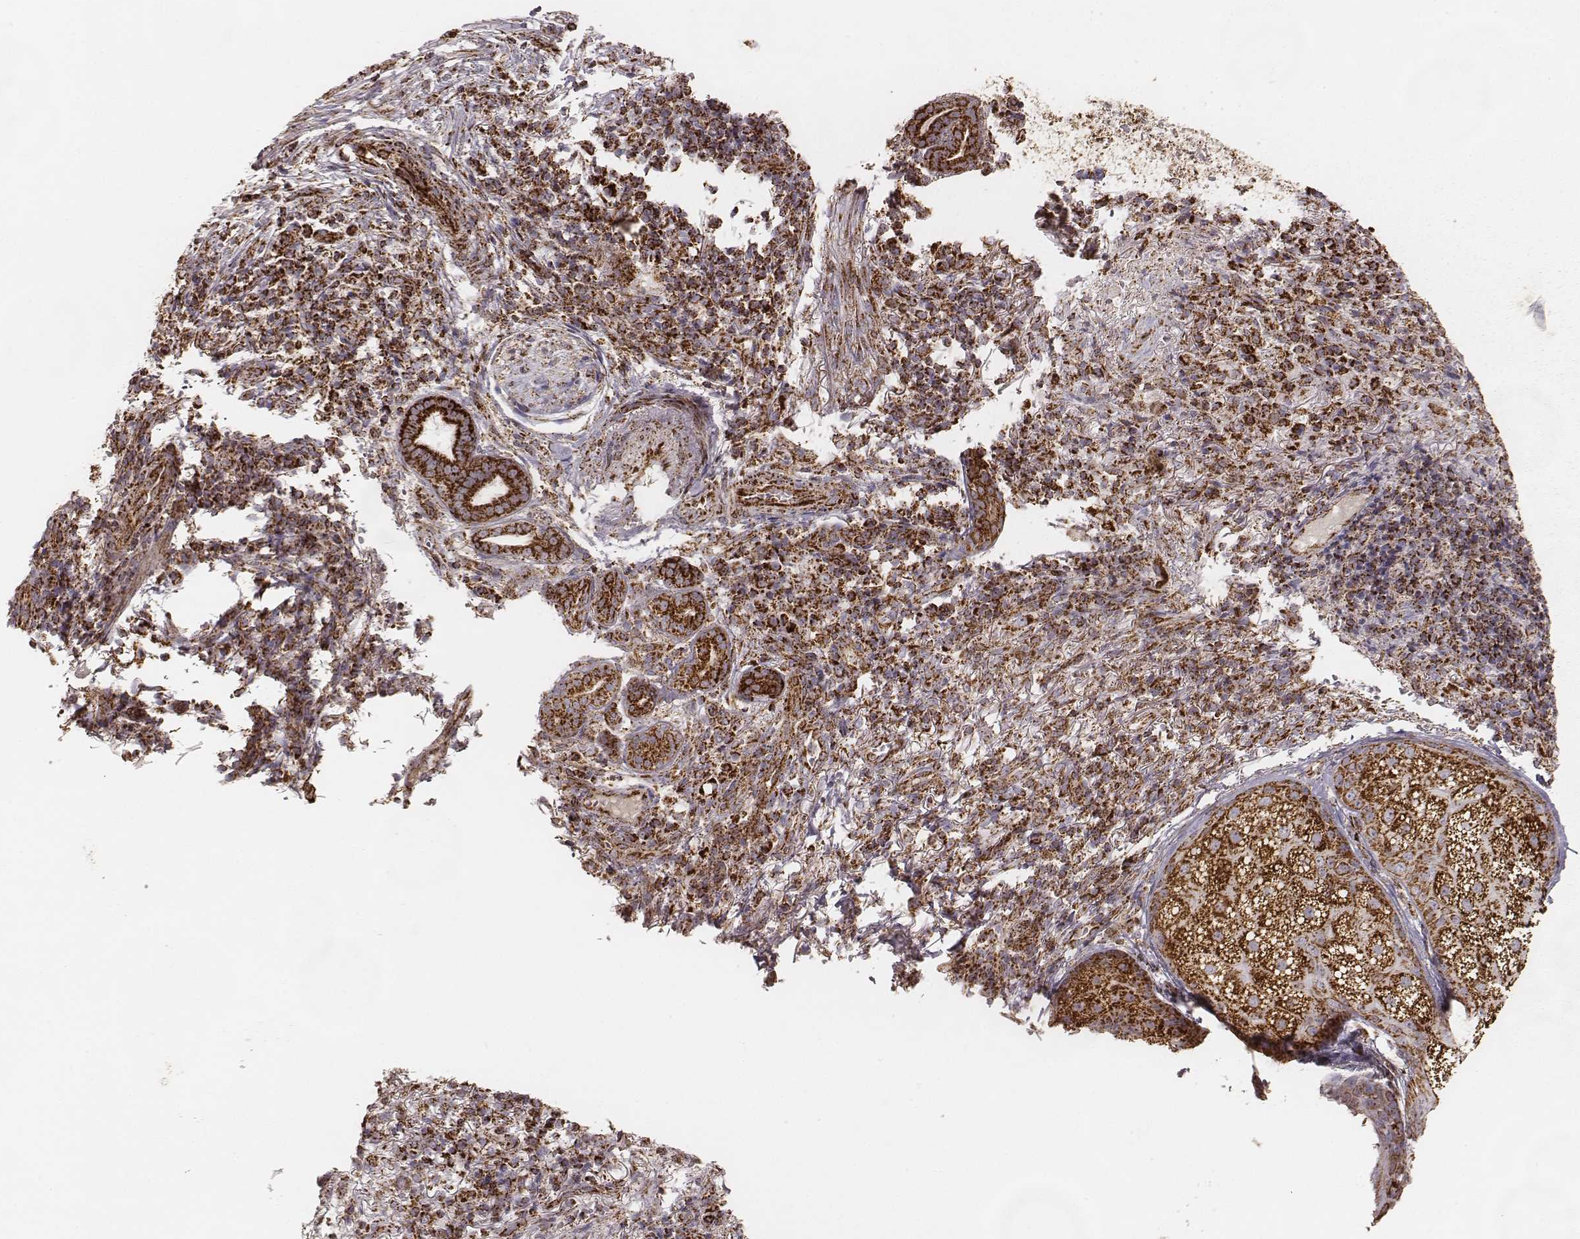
{"staining": {"intensity": "strong", "quantity": ">75%", "location": "cytoplasmic/membranous"}, "tissue": "skin cancer", "cell_type": "Tumor cells", "image_type": "cancer", "snomed": [{"axis": "morphology", "description": "Basal cell carcinoma"}, {"axis": "topography", "description": "Skin"}], "caption": "Basal cell carcinoma (skin) stained with DAB (3,3'-diaminobenzidine) immunohistochemistry displays high levels of strong cytoplasmic/membranous staining in about >75% of tumor cells.", "gene": "CS", "patient": {"sex": "female", "age": 69}}